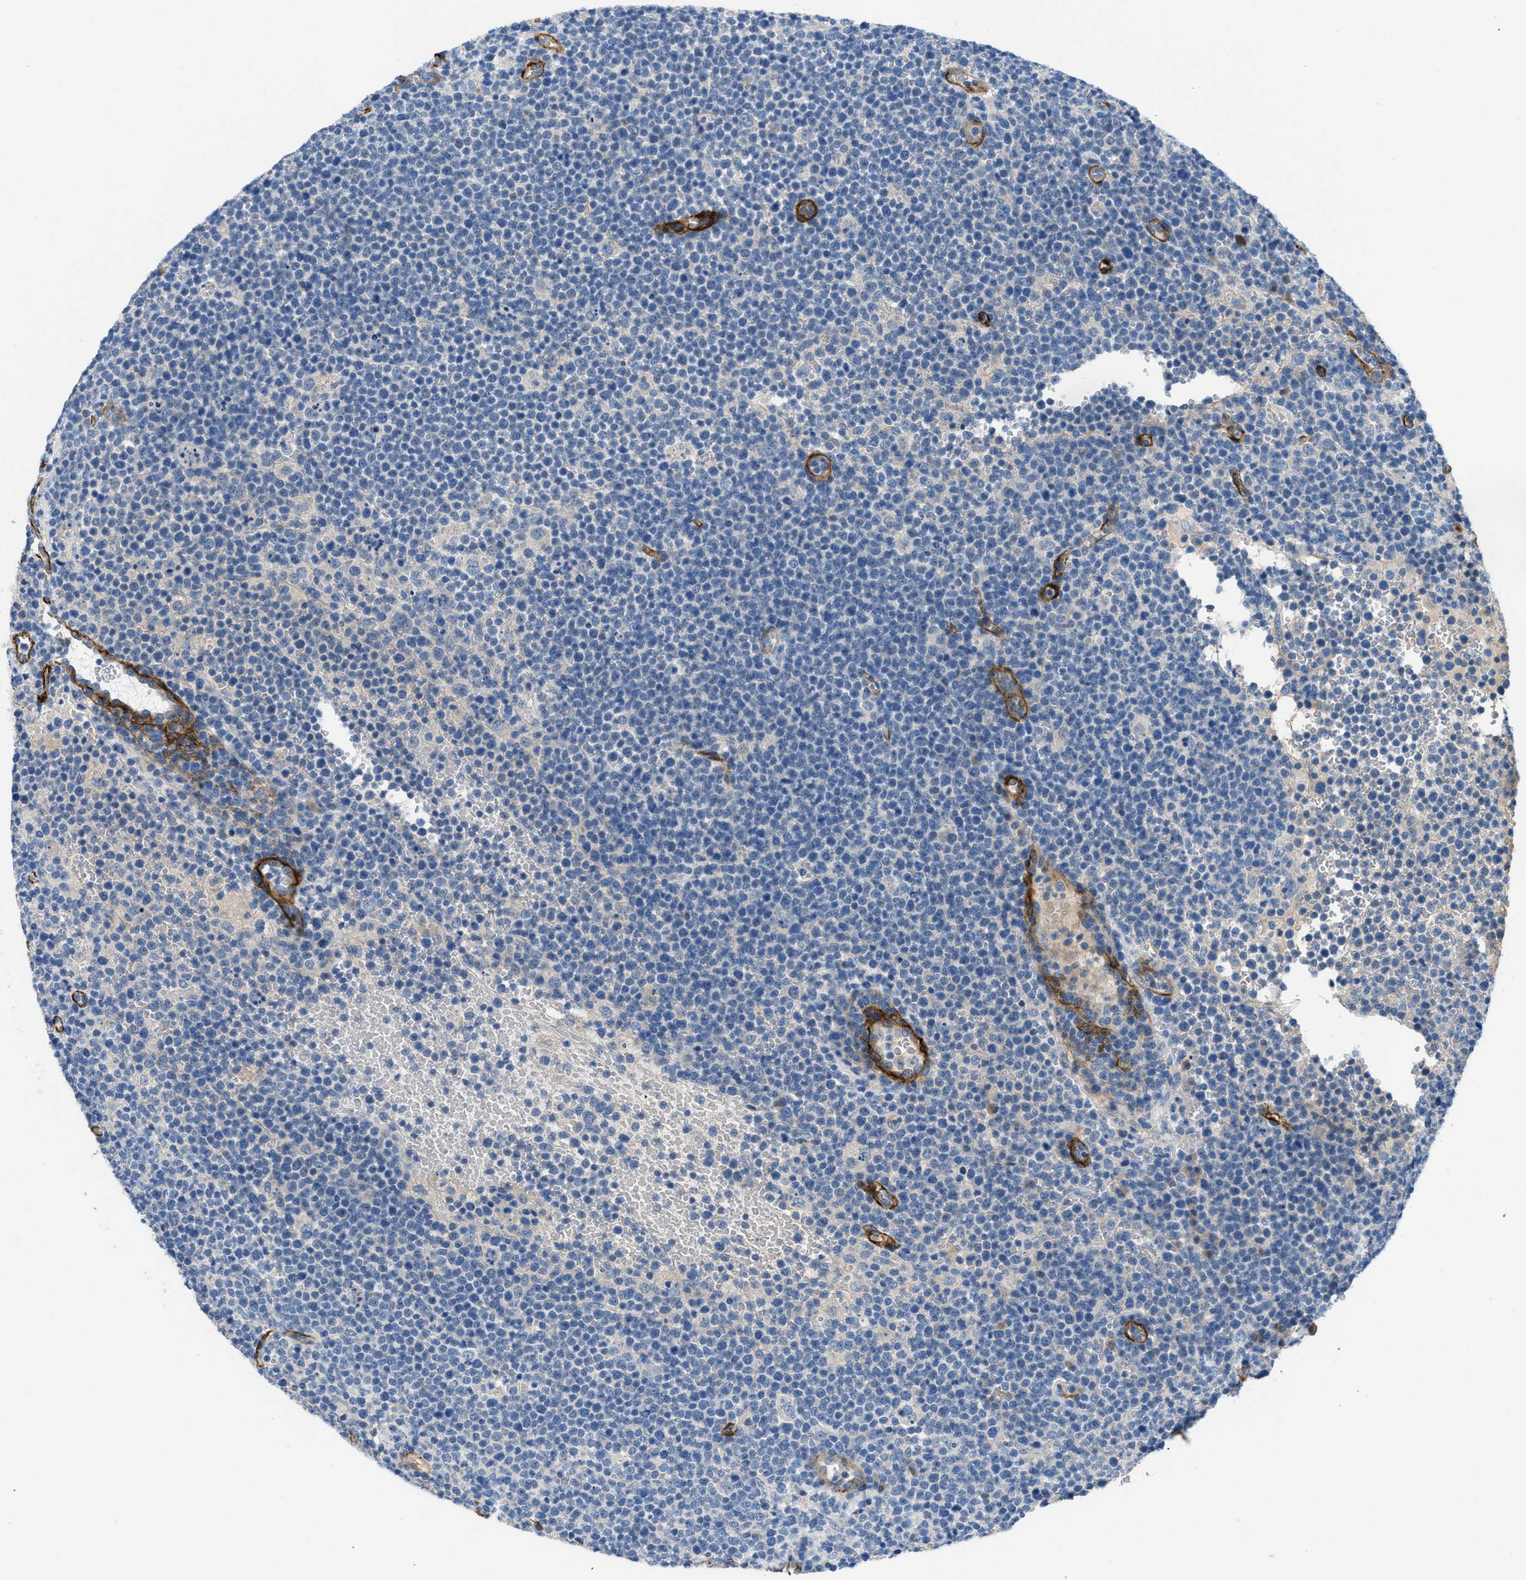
{"staining": {"intensity": "negative", "quantity": "none", "location": "none"}, "tissue": "lymphoma", "cell_type": "Tumor cells", "image_type": "cancer", "snomed": [{"axis": "morphology", "description": "Malignant lymphoma, non-Hodgkin's type, High grade"}, {"axis": "topography", "description": "Lymph node"}], "caption": "Immunohistochemistry micrograph of human lymphoma stained for a protein (brown), which demonstrates no positivity in tumor cells.", "gene": "COL15A1", "patient": {"sex": "male", "age": 61}}